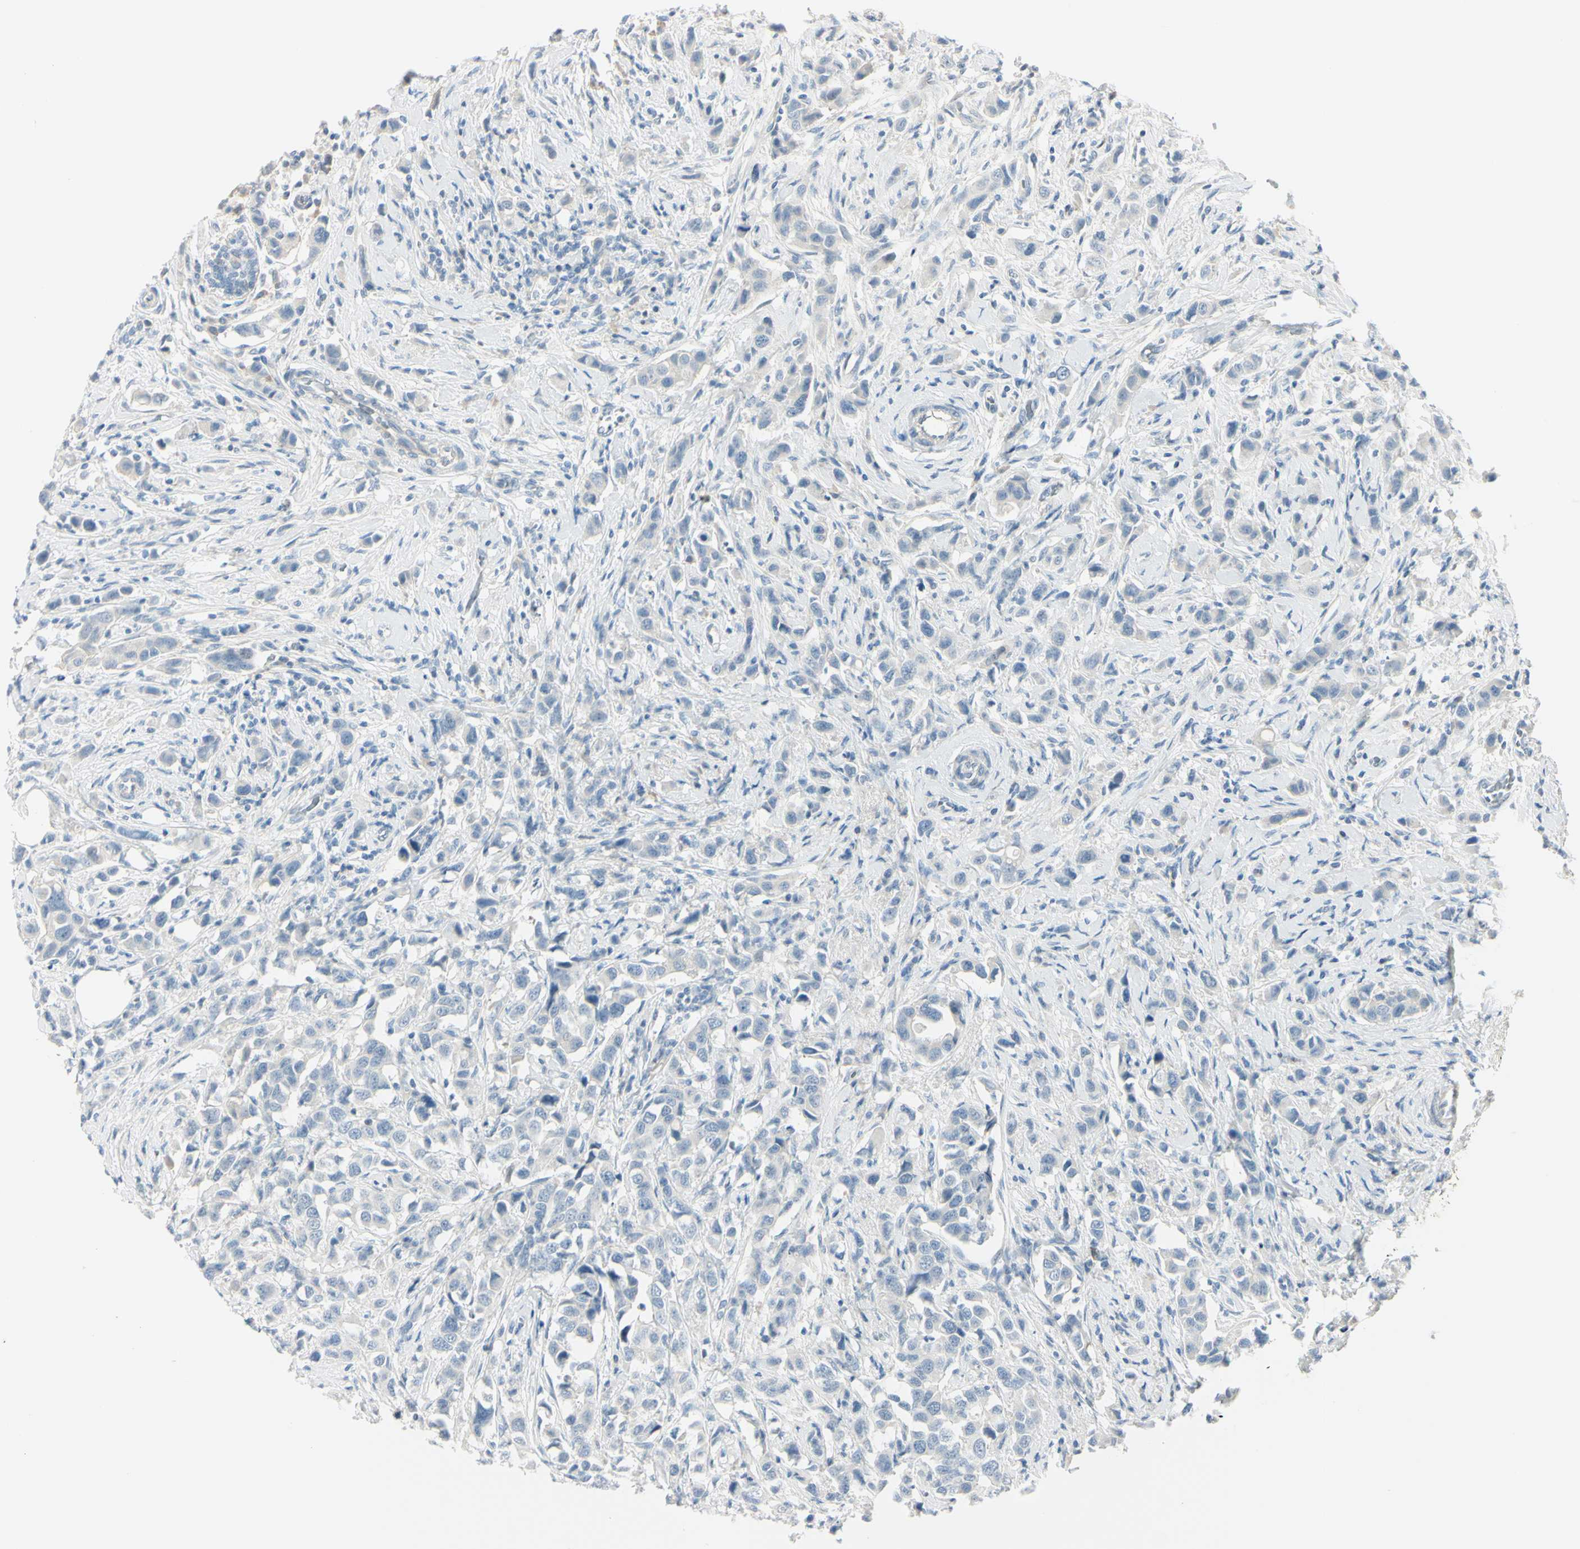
{"staining": {"intensity": "negative", "quantity": "none", "location": "none"}, "tissue": "breast cancer", "cell_type": "Tumor cells", "image_type": "cancer", "snomed": [{"axis": "morphology", "description": "Normal tissue, NOS"}, {"axis": "morphology", "description": "Duct carcinoma"}, {"axis": "topography", "description": "Breast"}], "caption": "Tumor cells show no significant protein expression in breast cancer (invasive ductal carcinoma).", "gene": "ASB9", "patient": {"sex": "female", "age": 50}}